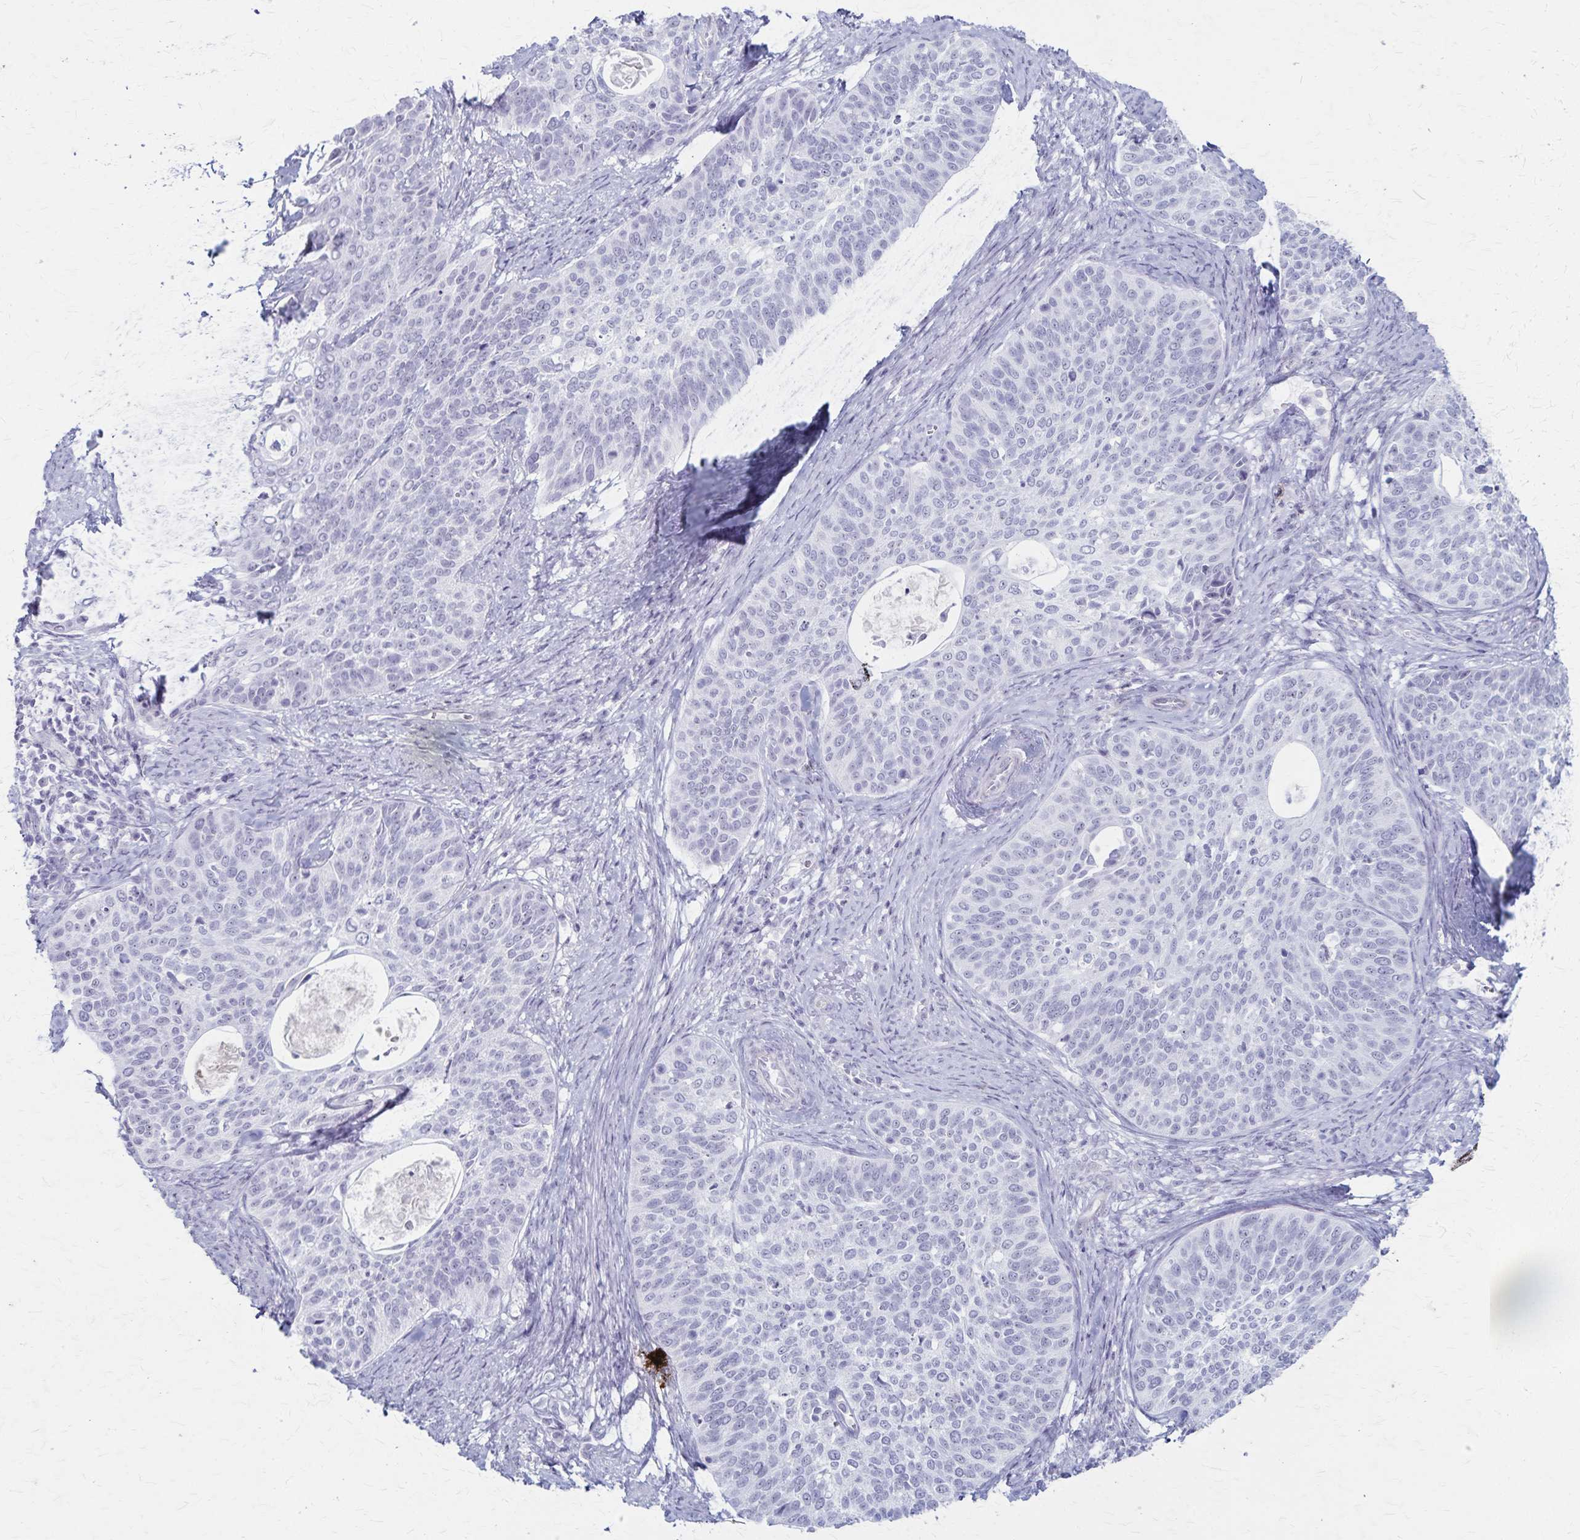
{"staining": {"intensity": "negative", "quantity": "none", "location": "none"}, "tissue": "cervical cancer", "cell_type": "Tumor cells", "image_type": "cancer", "snomed": [{"axis": "morphology", "description": "Squamous cell carcinoma, NOS"}, {"axis": "topography", "description": "Cervix"}], "caption": "Cervical cancer (squamous cell carcinoma) was stained to show a protein in brown. There is no significant positivity in tumor cells.", "gene": "DLK2", "patient": {"sex": "female", "age": 69}}